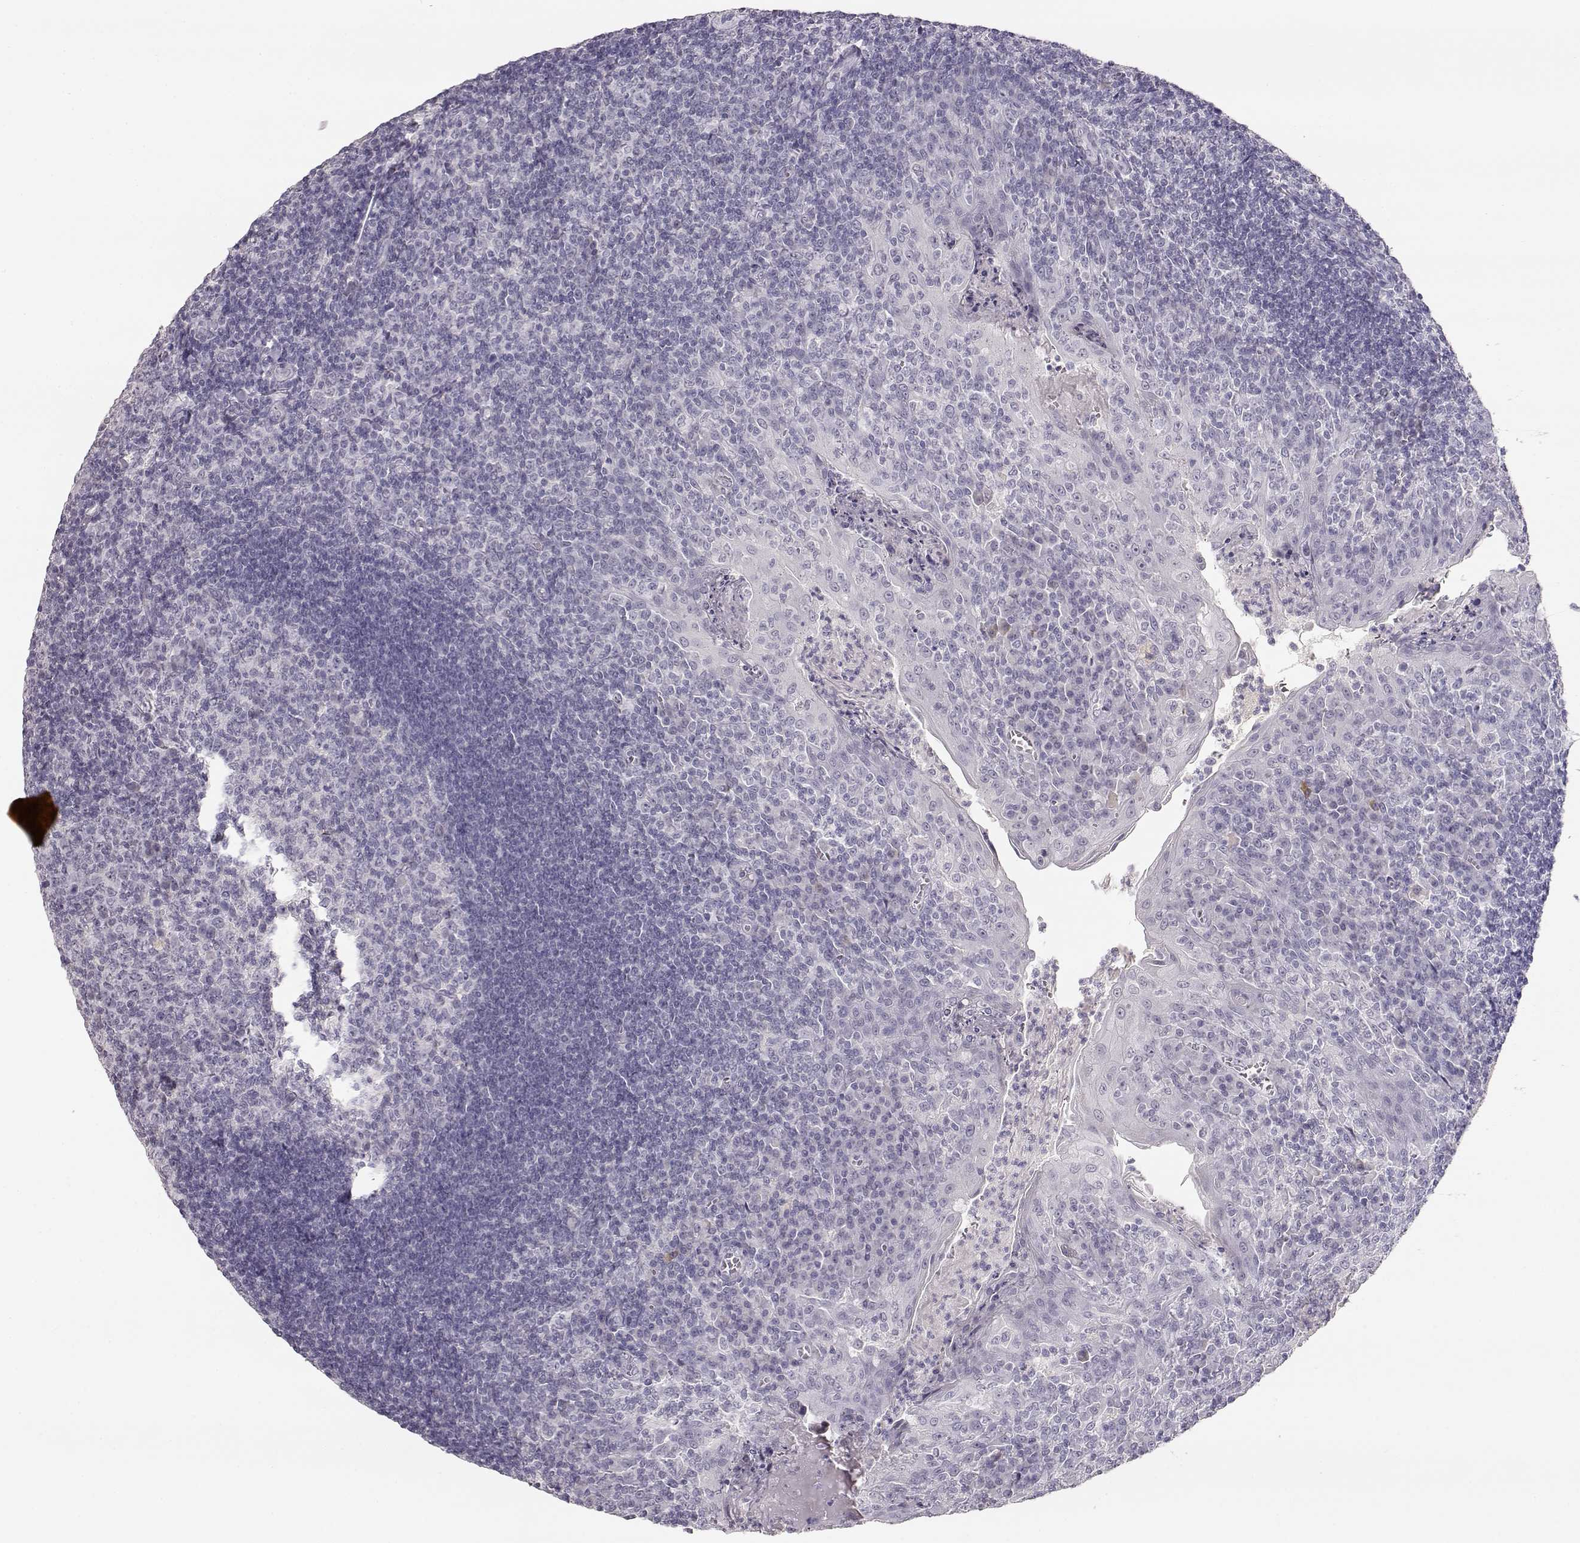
{"staining": {"intensity": "negative", "quantity": "none", "location": "none"}, "tissue": "tonsil", "cell_type": "Germinal center cells", "image_type": "normal", "snomed": [{"axis": "morphology", "description": "Normal tissue, NOS"}, {"axis": "topography", "description": "Tonsil"}], "caption": "DAB (3,3'-diaminobenzidine) immunohistochemical staining of unremarkable human tonsil shows no significant expression in germinal center cells.", "gene": "TKTL1", "patient": {"sex": "female", "age": 12}}